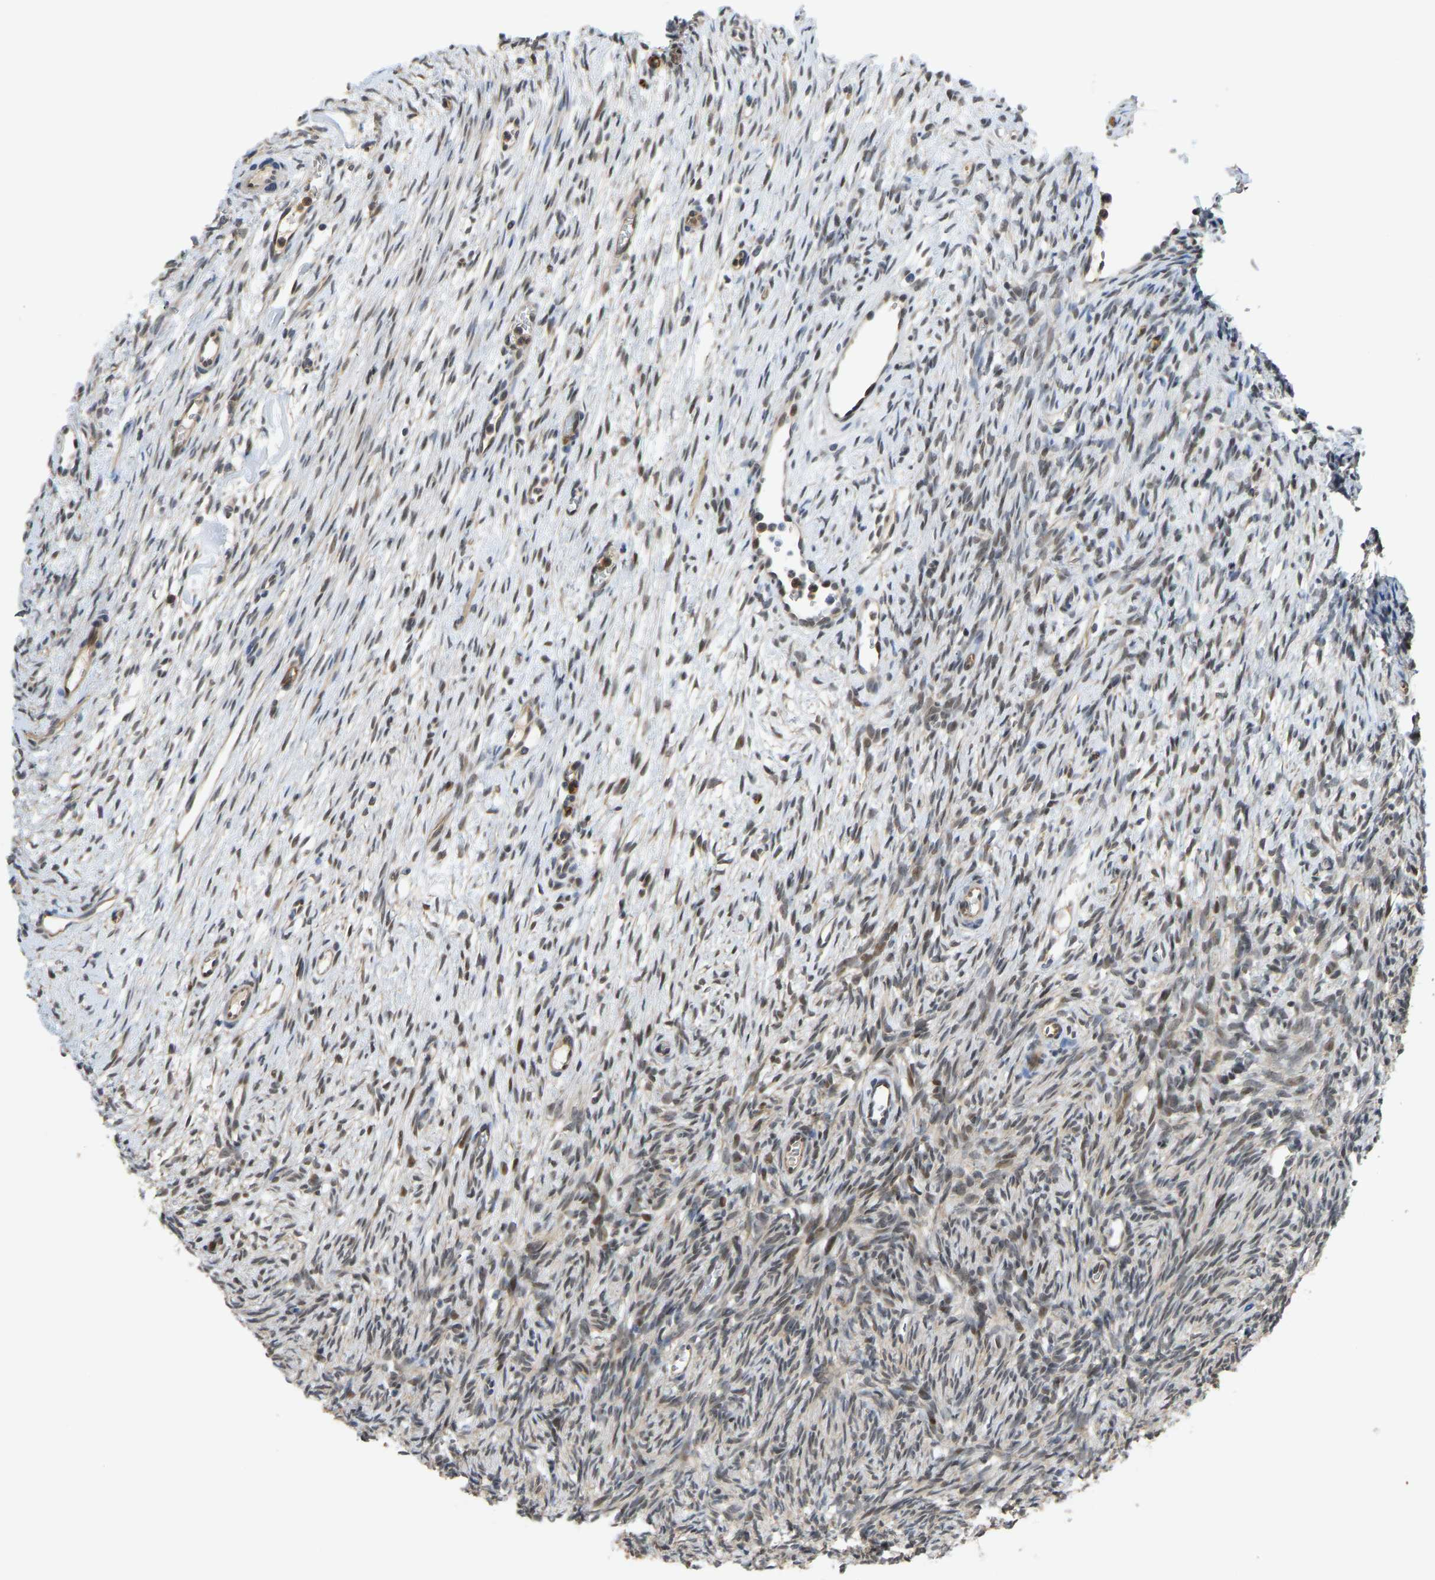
{"staining": {"intensity": "strong", "quantity": ">75%", "location": "cytoplasmic/membranous,nuclear"}, "tissue": "ovary", "cell_type": "Follicle cells", "image_type": "normal", "snomed": [{"axis": "morphology", "description": "Normal tissue, NOS"}, {"axis": "topography", "description": "Ovary"}], "caption": "Protein expression analysis of normal ovary displays strong cytoplasmic/membranous,nuclear staining in about >75% of follicle cells. (DAB IHC, brown staining for protein, blue staining for nuclei).", "gene": "CCT8", "patient": {"sex": "female", "age": 33}}